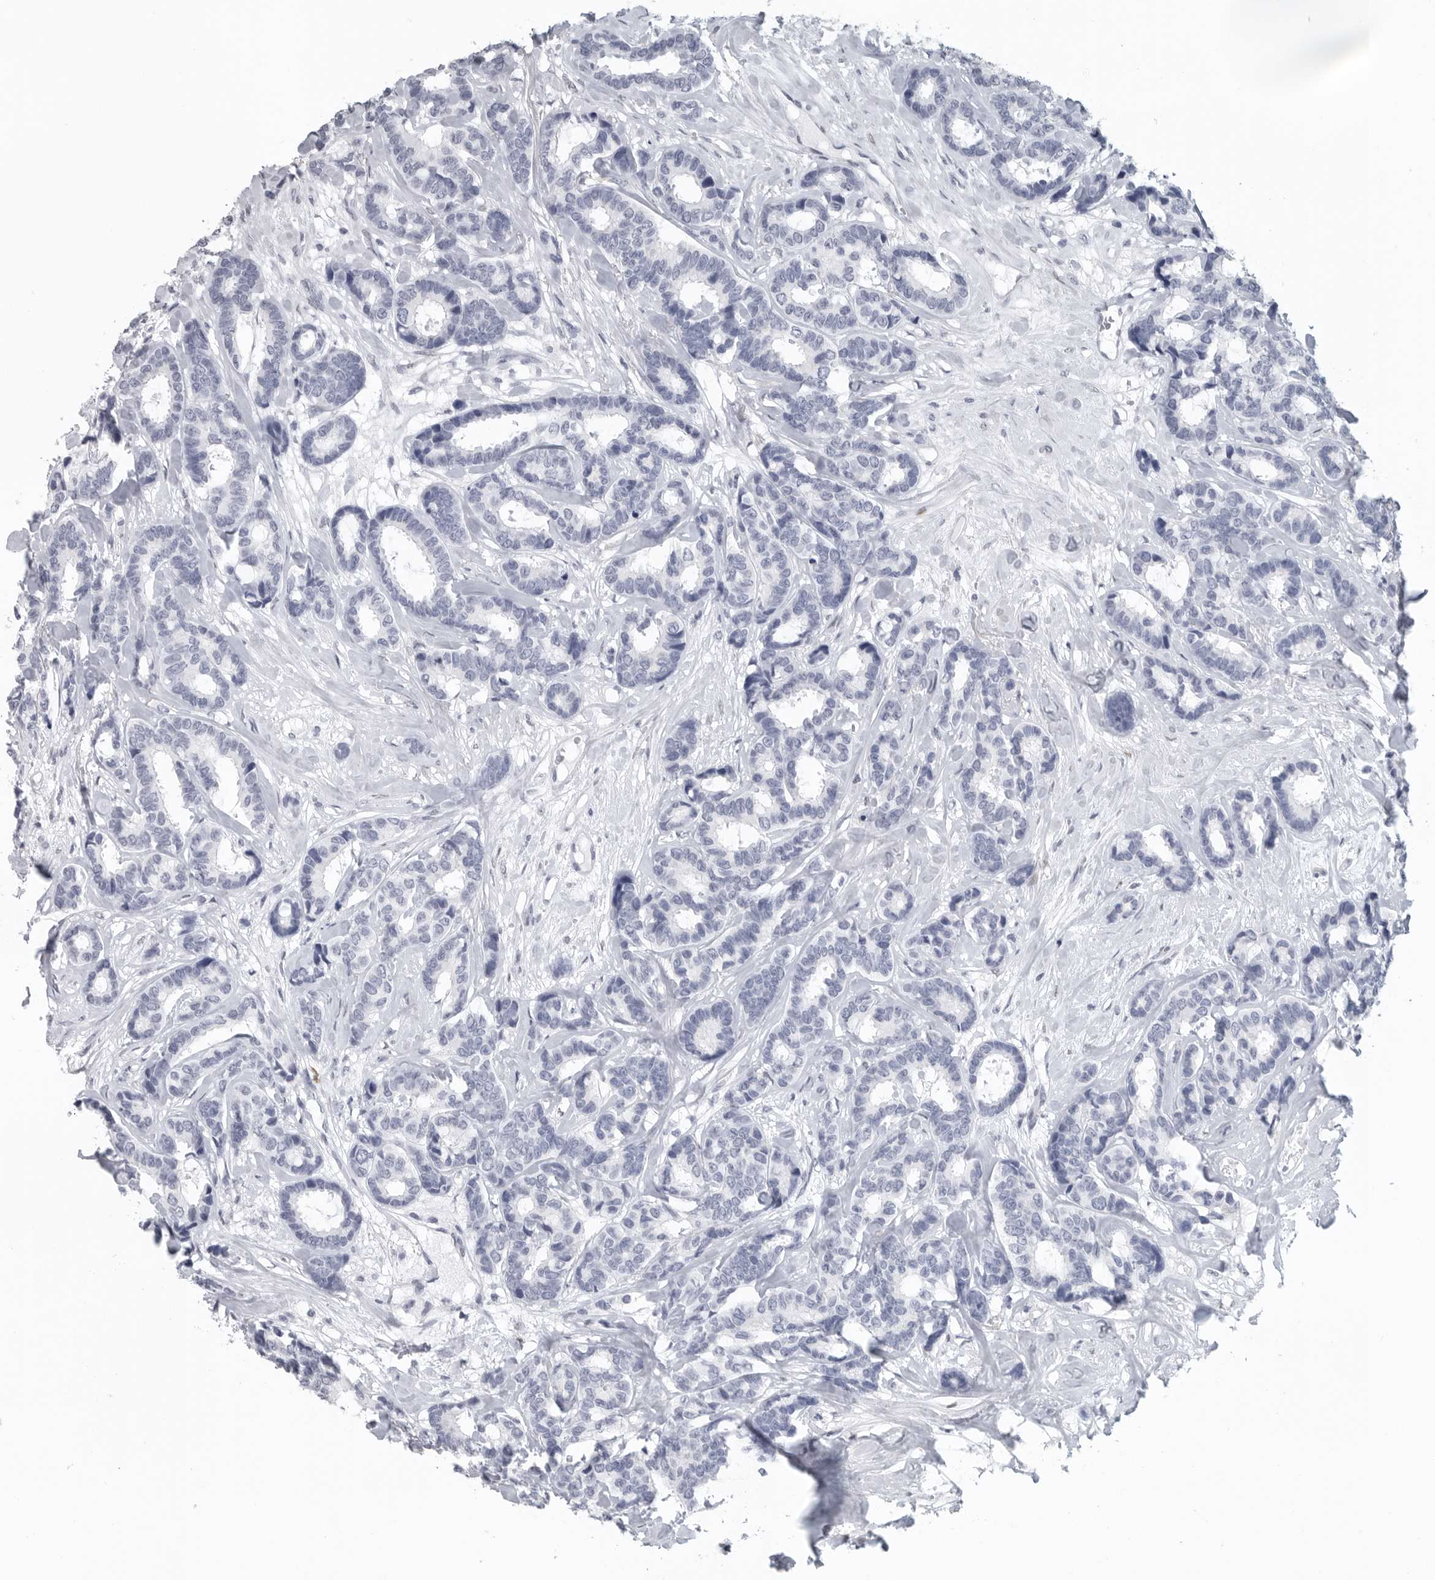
{"staining": {"intensity": "negative", "quantity": "none", "location": "none"}, "tissue": "breast cancer", "cell_type": "Tumor cells", "image_type": "cancer", "snomed": [{"axis": "morphology", "description": "Duct carcinoma"}, {"axis": "topography", "description": "Breast"}], "caption": "Immunohistochemical staining of human breast infiltrating ductal carcinoma reveals no significant staining in tumor cells. (DAB immunohistochemistry with hematoxylin counter stain).", "gene": "SATB2", "patient": {"sex": "female", "age": 87}}